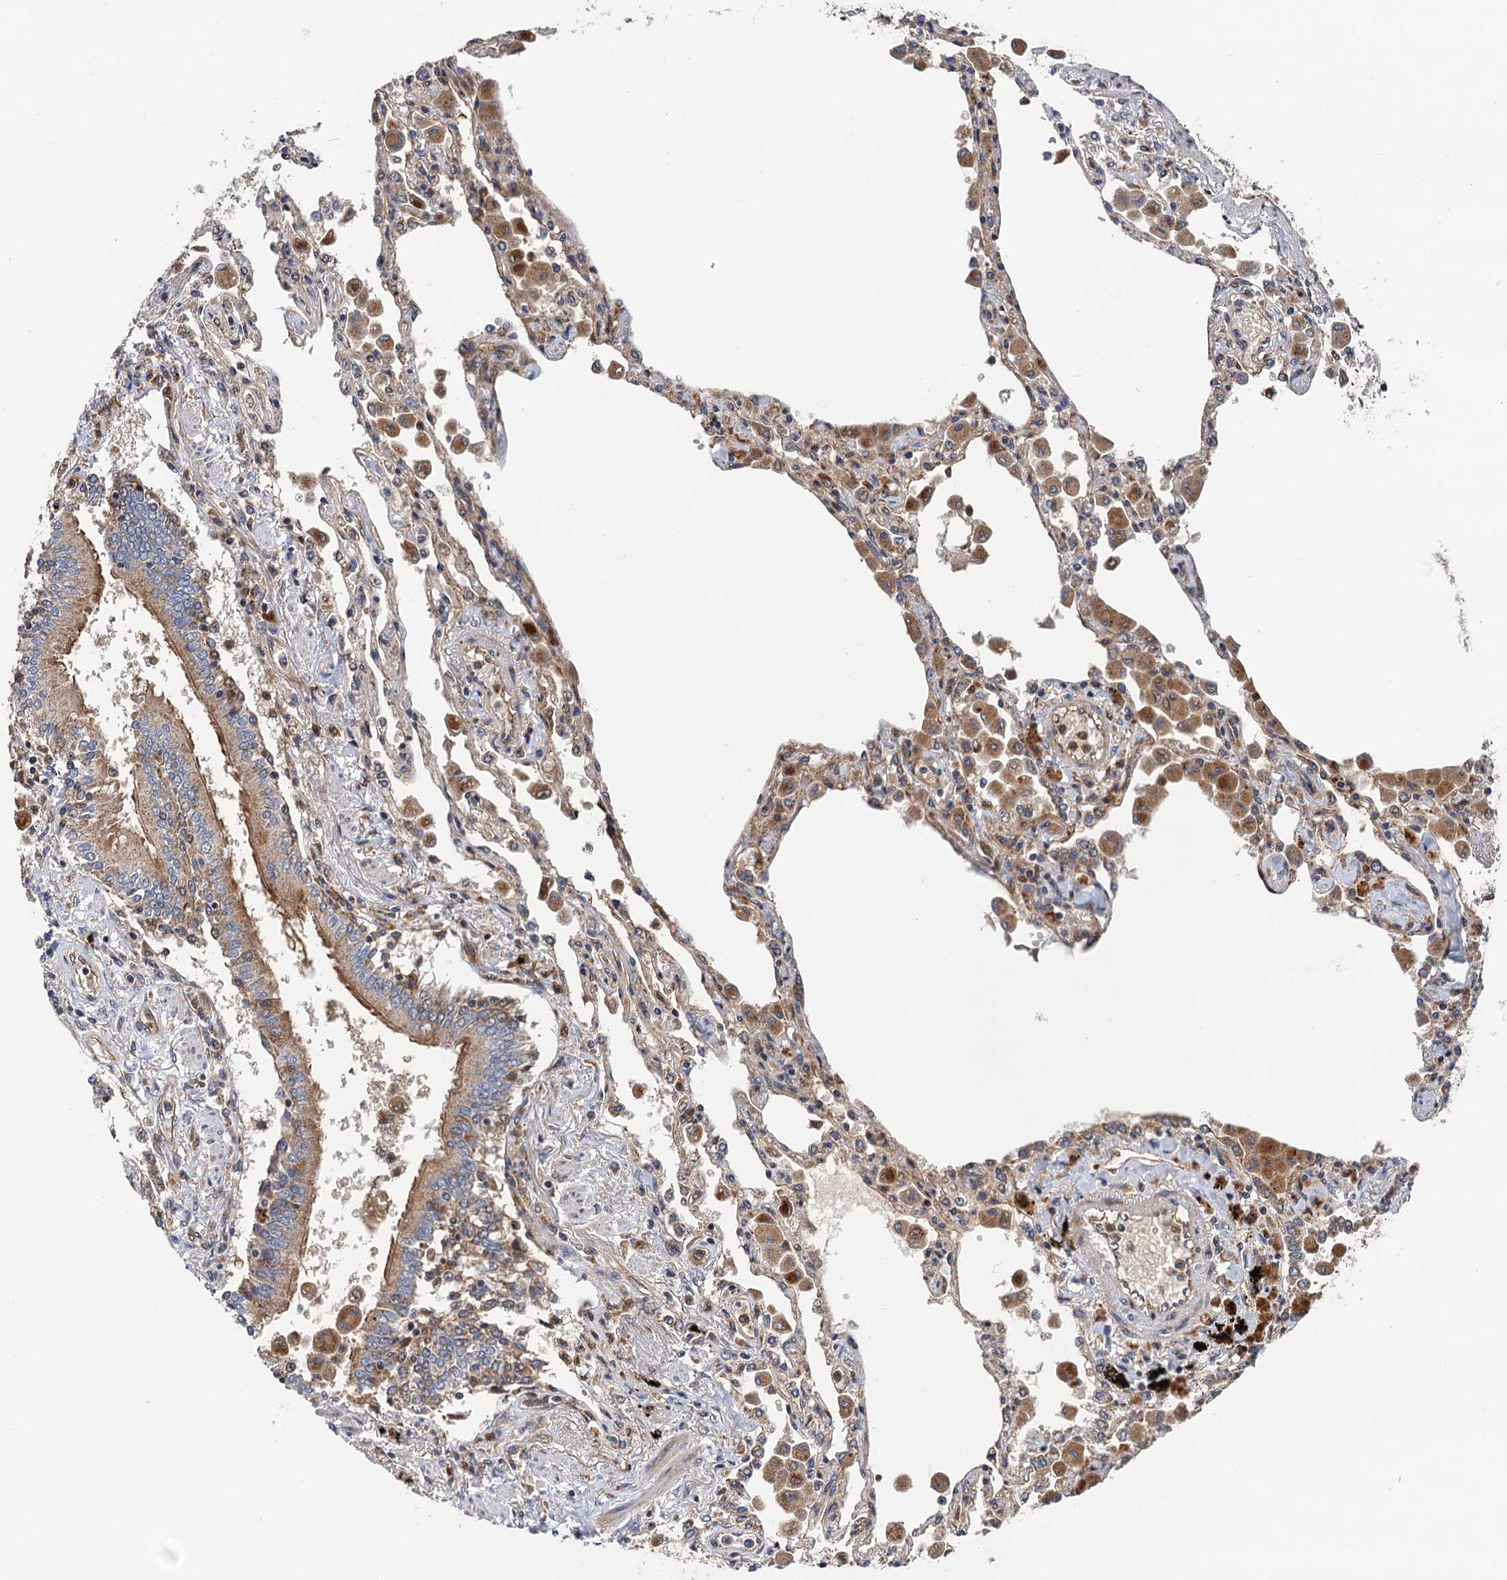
{"staining": {"intensity": "weak", "quantity": "25%-75%", "location": "cytoplasmic/membranous"}, "tissue": "lung", "cell_type": "Alveolar cells", "image_type": "normal", "snomed": [{"axis": "morphology", "description": "Normal tissue, NOS"}, {"axis": "topography", "description": "Bronchus"}, {"axis": "topography", "description": "Lung"}], "caption": "A brown stain labels weak cytoplasmic/membranous staining of a protein in alveolar cells of normal human lung. Nuclei are stained in blue.", "gene": "NLRP10", "patient": {"sex": "female", "age": 49}}